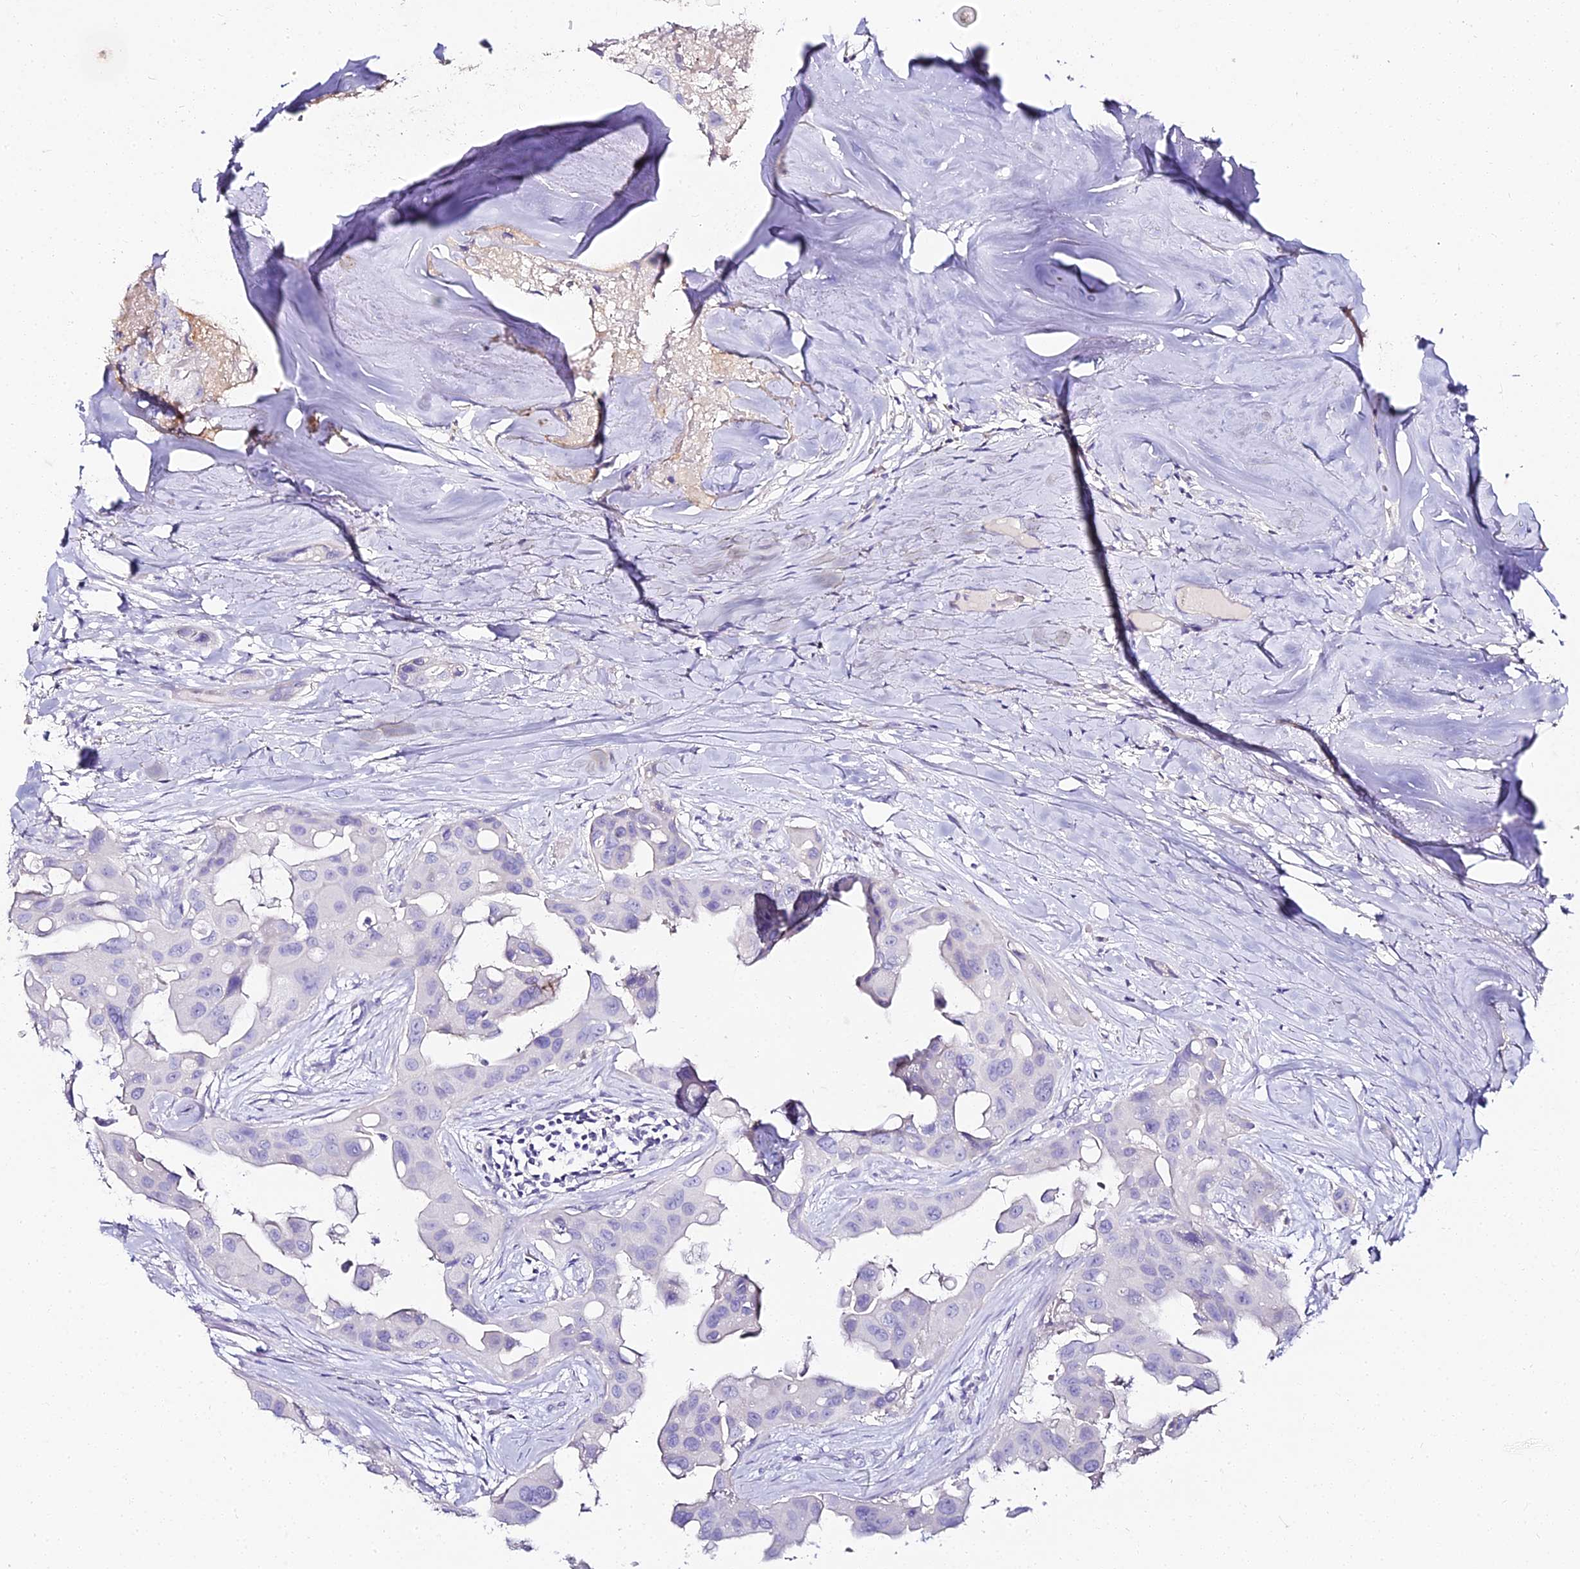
{"staining": {"intensity": "negative", "quantity": "none", "location": "none"}, "tissue": "head and neck cancer", "cell_type": "Tumor cells", "image_type": "cancer", "snomed": [{"axis": "morphology", "description": "Adenocarcinoma, NOS"}, {"axis": "morphology", "description": "Adenocarcinoma, metastatic, NOS"}, {"axis": "topography", "description": "Head-Neck"}], "caption": "A histopathology image of metastatic adenocarcinoma (head and neck) stained for a protein demonstrates no brown staining in tumor cells.", "gene": "ALPG", "patient": {"sex": "male", "age": 75}}